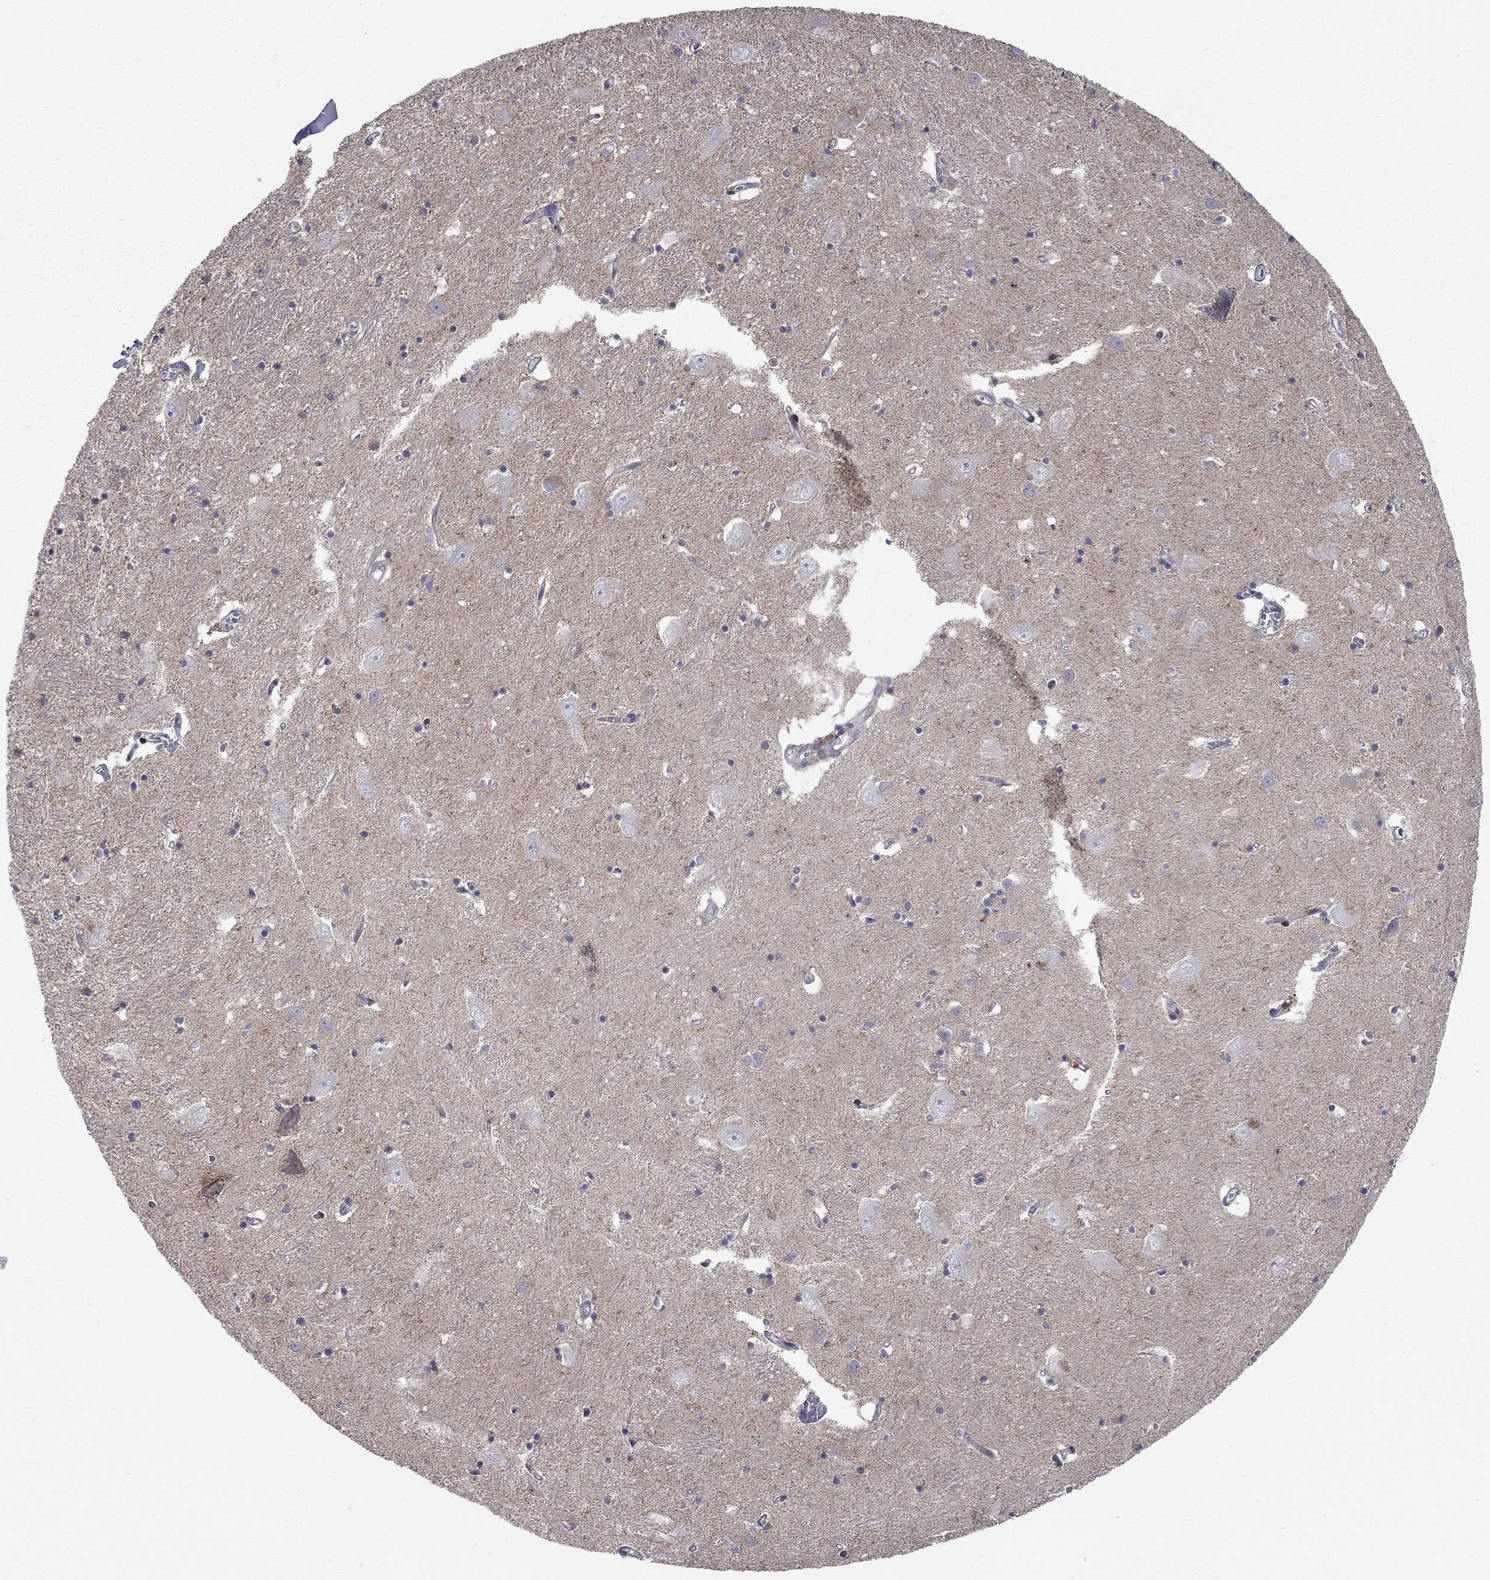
{"staining": {"intensity": "negative", "quantity": "none", "location": "none"}, "tissue": "caudate", "cell_type": "Glial cells", "image_type": "normal", "snomed": [{"axis": "morphology", "description": "Normal tissue, NOS"}, {"axis": "topography", "description": "Lateral ventricle wall"}], "caption": "The image displays no significant staining in glial cells of caudate.", "gene": "ERN2", "patient": {"sex": "male", "age": 54}}